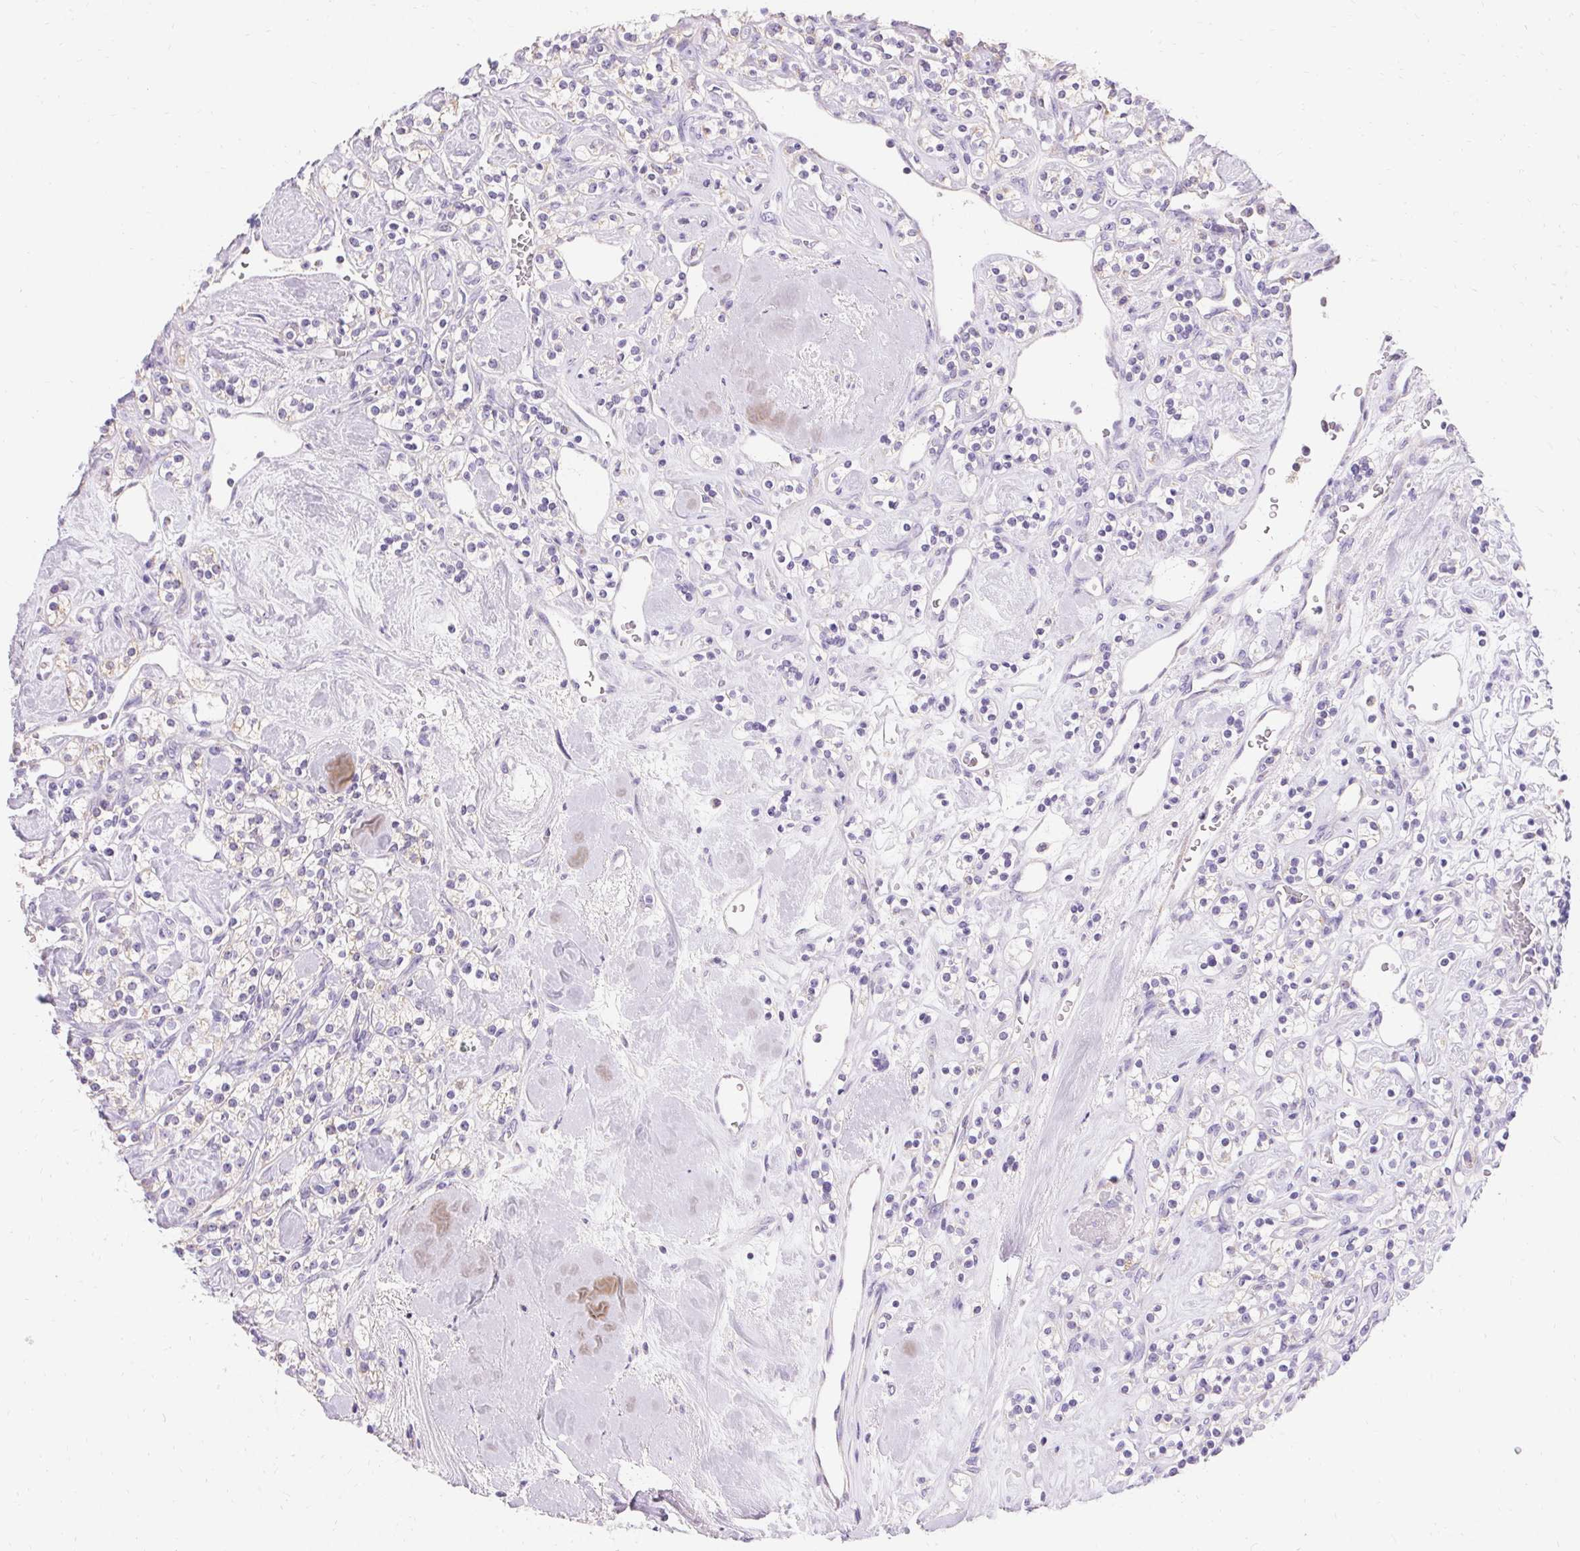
{"staining": {"intensity": "negative", "quantity": "none", "location": "none"}, "tissue": "renal cancer", "cell_type": "Tumor cells", "image_type": "cancer", "snomed": [{"axis": "morphology", "description": "Adenocarcinoma, NOS"}, {"axis": "topography", "description": "Kidney"}], "caption": "DAB immunohistochemical staining of renal cancer demonstrates no significant positivity in tumor cells. (Immunohistochemistry (ihc), brightfield microscopy, high magnification).", "gene": "ASGR2", "patient": {"sex": "male", "age": 77}}